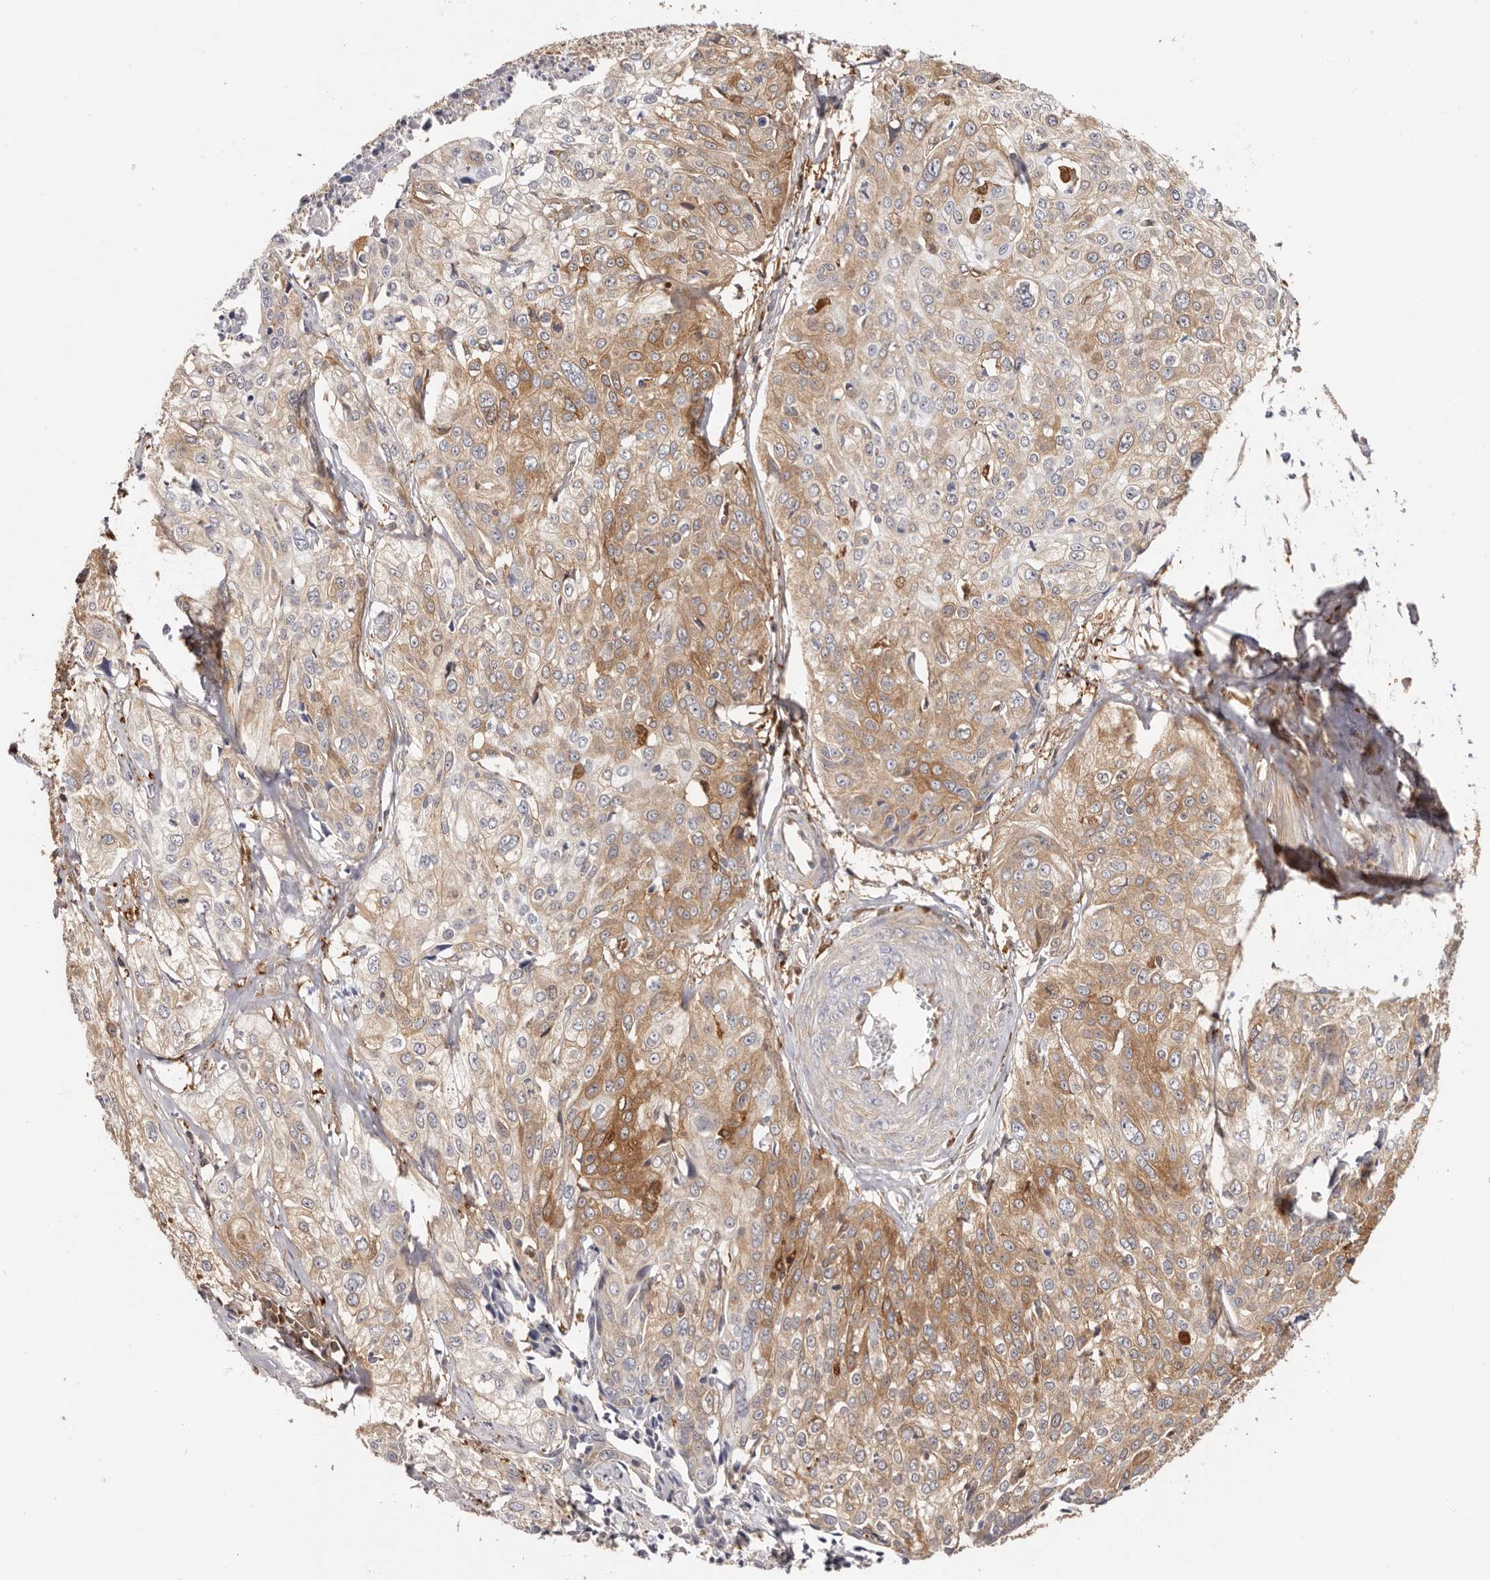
{"staining": {"intensity": "moderate", "quantity": "25%-75%", "location": "cytoplasmic/membranous"}, "tissue": "cervical cancer", "cell_type": "Tumor cells", "image_type": "cancer", "snomed": [{"axis": "morphology", "description": "Squamous cell carcinoma, NOS"}, {"axis": "topography", "description": "Cervix"}], "caption": "This image reveals immunohistochemistry staining of human squamous cell carcinoma (cervical), with medium moderate cytoplasmic/membranous staining in about 25%-75% of tumor cells.", "gene": "LAP3", "patient": {"sex": "female", "age": 31}}